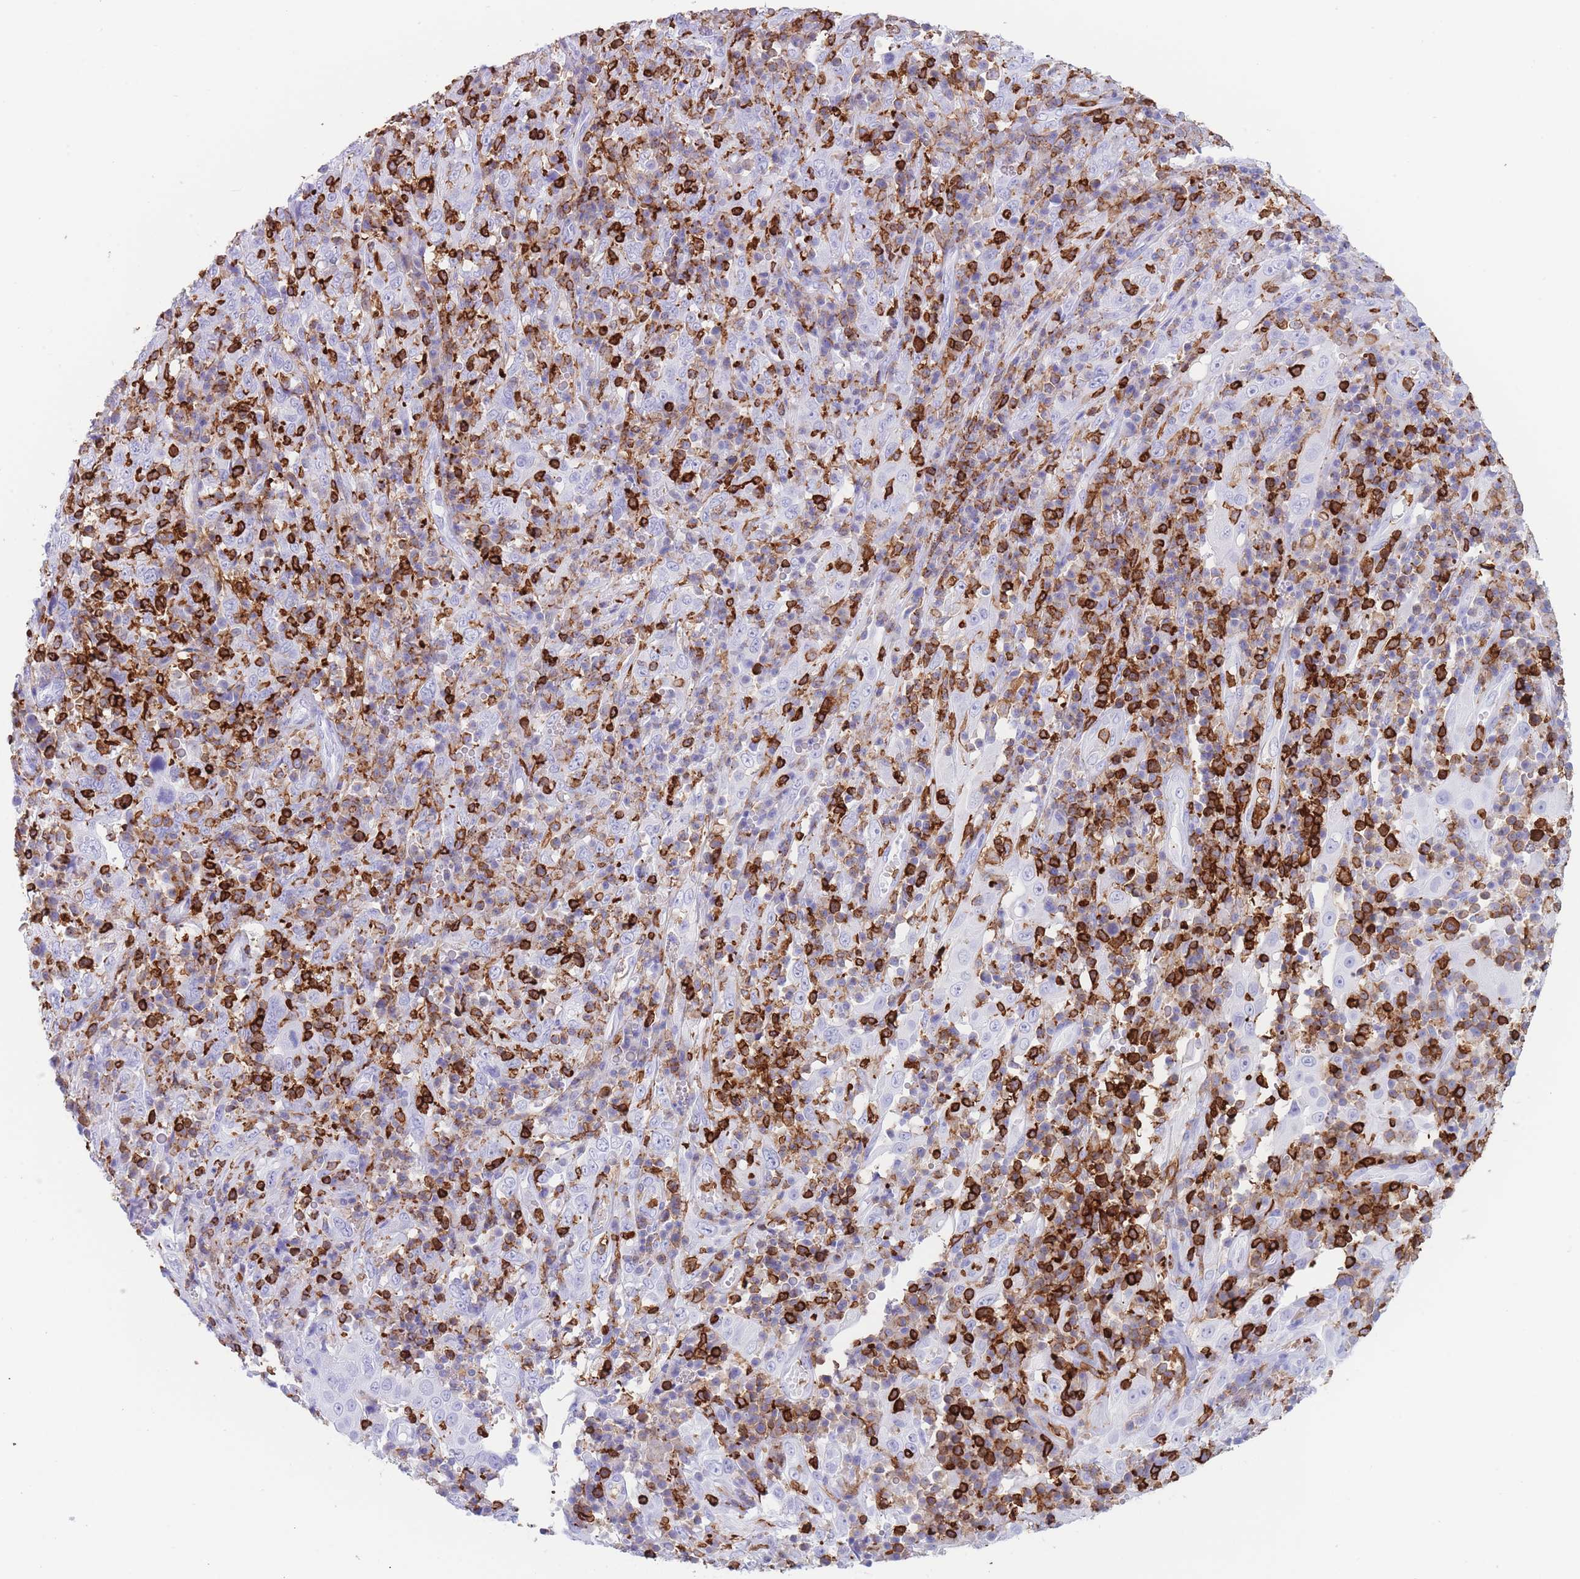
{"staining": {"intensity": "weak", "quantity": "25%-75%", "location": "cytoplasmic/membranous"}, "tissue": "cervical cancer", "cell_type": "Tumor cells", "image_type": "cancer", "snomed": [{"axis": "morphology", "description": "Squamous cell carcinoma, NOS"}, {"axis": "topography", "description": "Cervix"}], "caption": "Brown immunohistochemical staining in cervical cancer shows weak cytoplasmic/membranous positivity in approximately 25%-75% of tumor cells. The staining is performed using DAB brown chromogen to label protein expression. The nuclei are counter-stained blue using hematoxylin.", "gene": "CORO1A", "patient": {"sex": "female", "age": 46}}